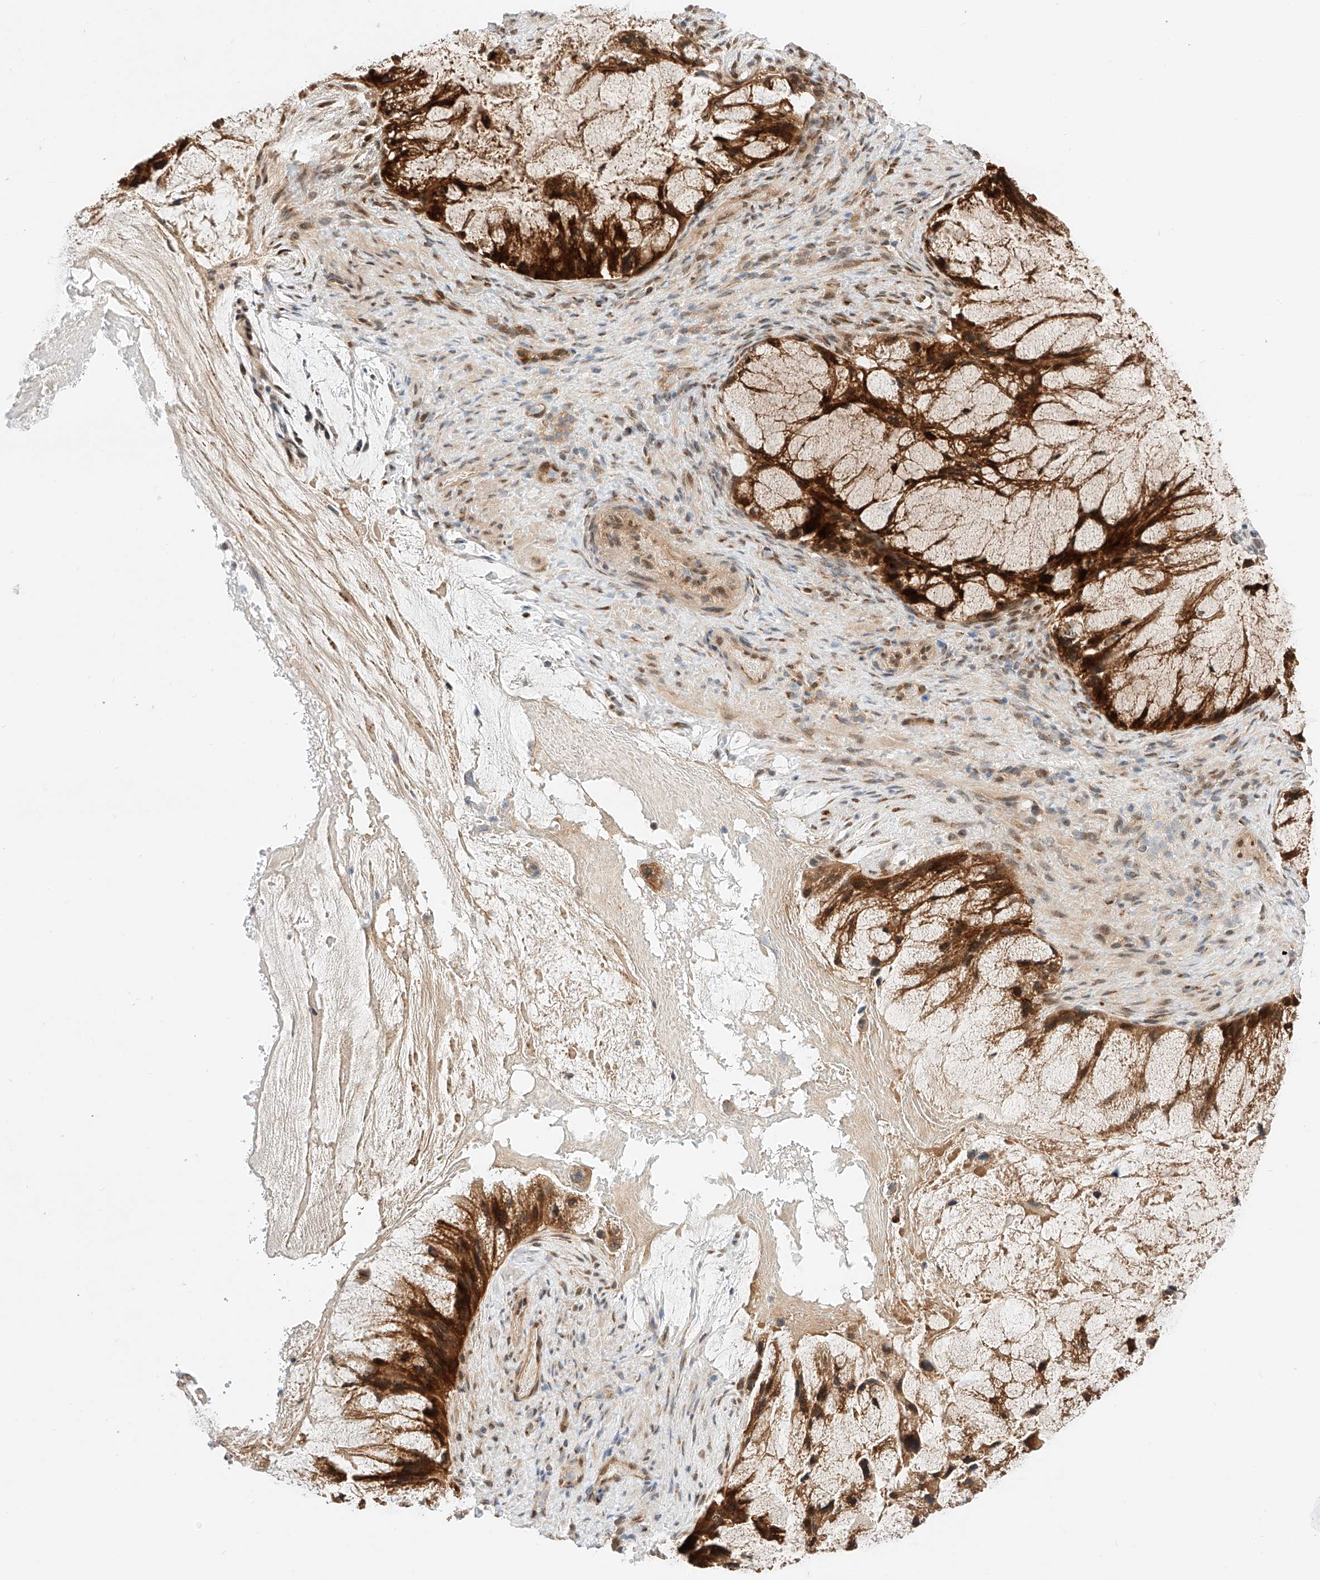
{"staining": {"intensity": "strong", "quantity": ">75%", "location": "cytoplasmic/membranous"}, "tissue": "ovarian cancer", "cell_type": "Tumor cells", "image_type": "cancer", "snomed": [{"axis": "morphology", "description": "Cystadenocarcinoma, mucinous, NOS"}, {"axis": "topography", "description": "Ovary"}], "caption": "Ovarian cancer (mucinous cystadenocarcinoma) stained with a protein marker shows strong staining in tumor cells.", "gene": "CARMIL1", "patient": {"sex": "female", "age": 37}}